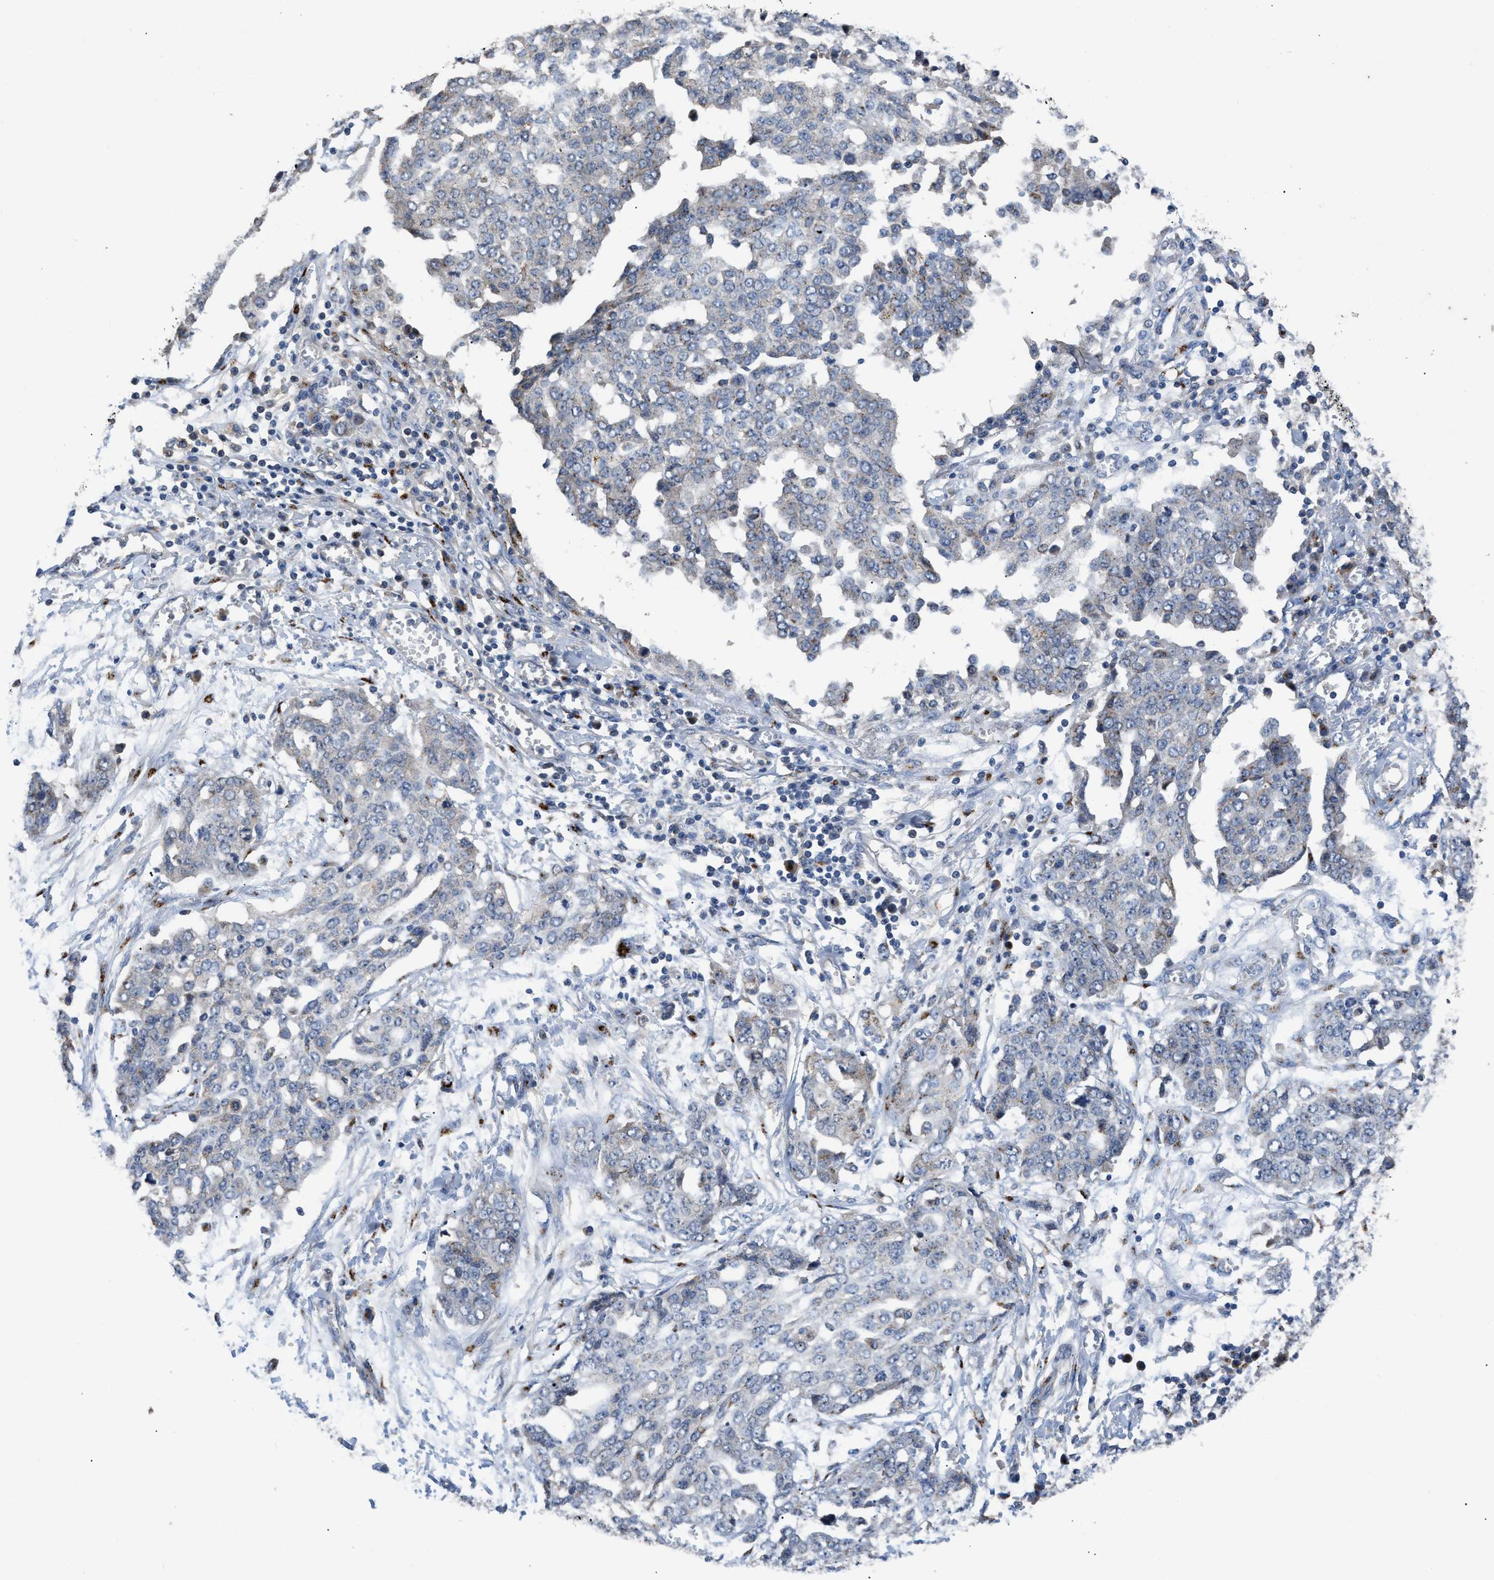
{"staining": {"intensity": "negative", "quantity": "none", "location": "none"}, "tissue": "ovarian cancer", "cell_type": "Tumor cells", "image_type": "cancer", "snomed": [{"axis": "morphology", "description": "Cystadenocarcinoma, serous, NOS"}, {"axis": "topography", "description": "Soft tissue"}, {"axis": "topography", "description": "Ovary"}], "caption": "Tumor cells are negative for protein expression in human ovarian cancer (serous cystadenocarcinoma).", "gene": "SIK2", "patient": {"sex": "female", "age": 57}}